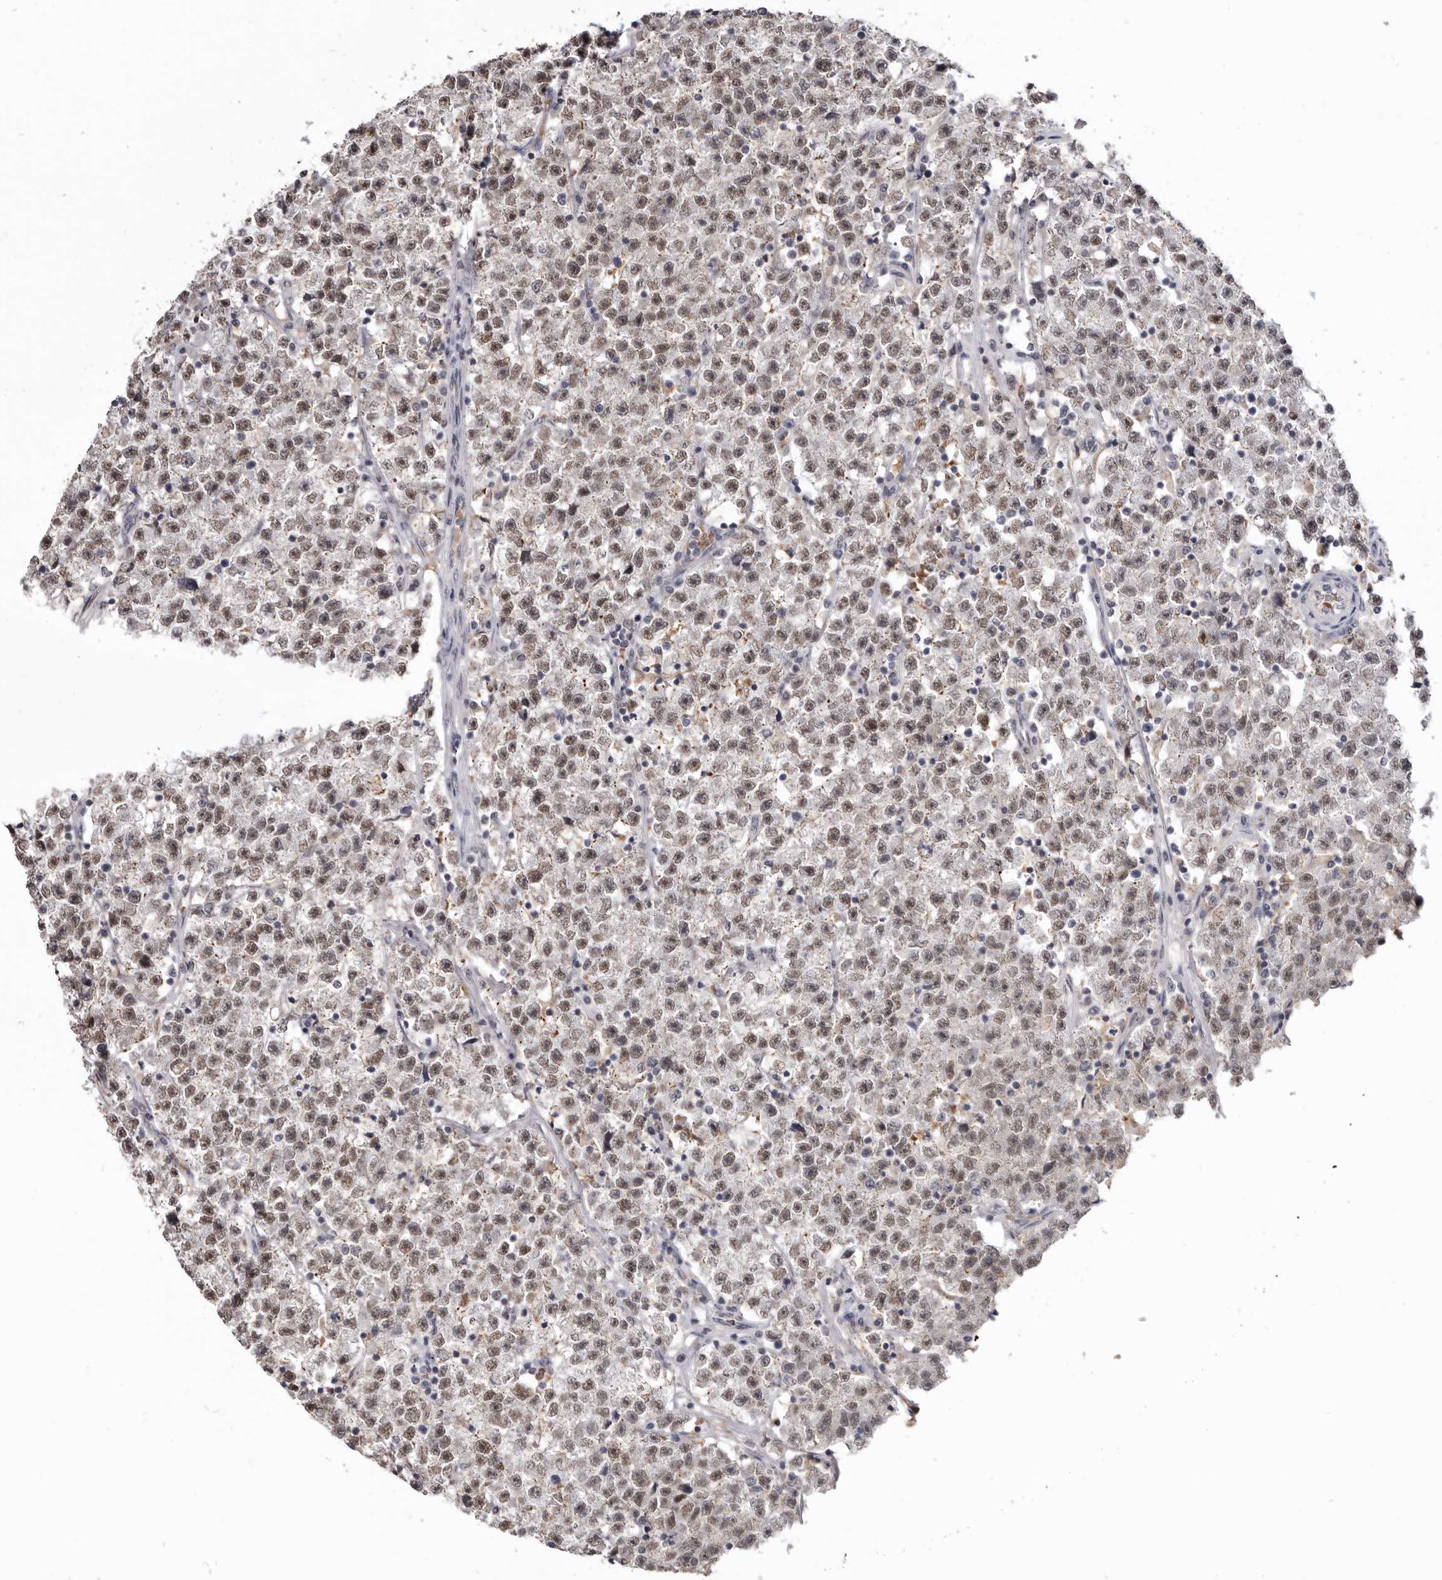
{"staining": {"intensity": "moderate", "quantity": ">75%", "location": "nuclear"}, "tissue": "testis cancer", "cell_type": "Tumor cells", "image_type": "cancer", "snomed": [{"axis": "morphology", "description": "Seminoma, NOS"}, {"axis": "topography", "description": "Testis"}], "caption": "Moderate nuclear expression for a protein is present in approximately >75% of tumor cells of testis cancer (seminoma) using IHC.", "gene": "CGN", "patient": {"sex": "male", "age": 22}}